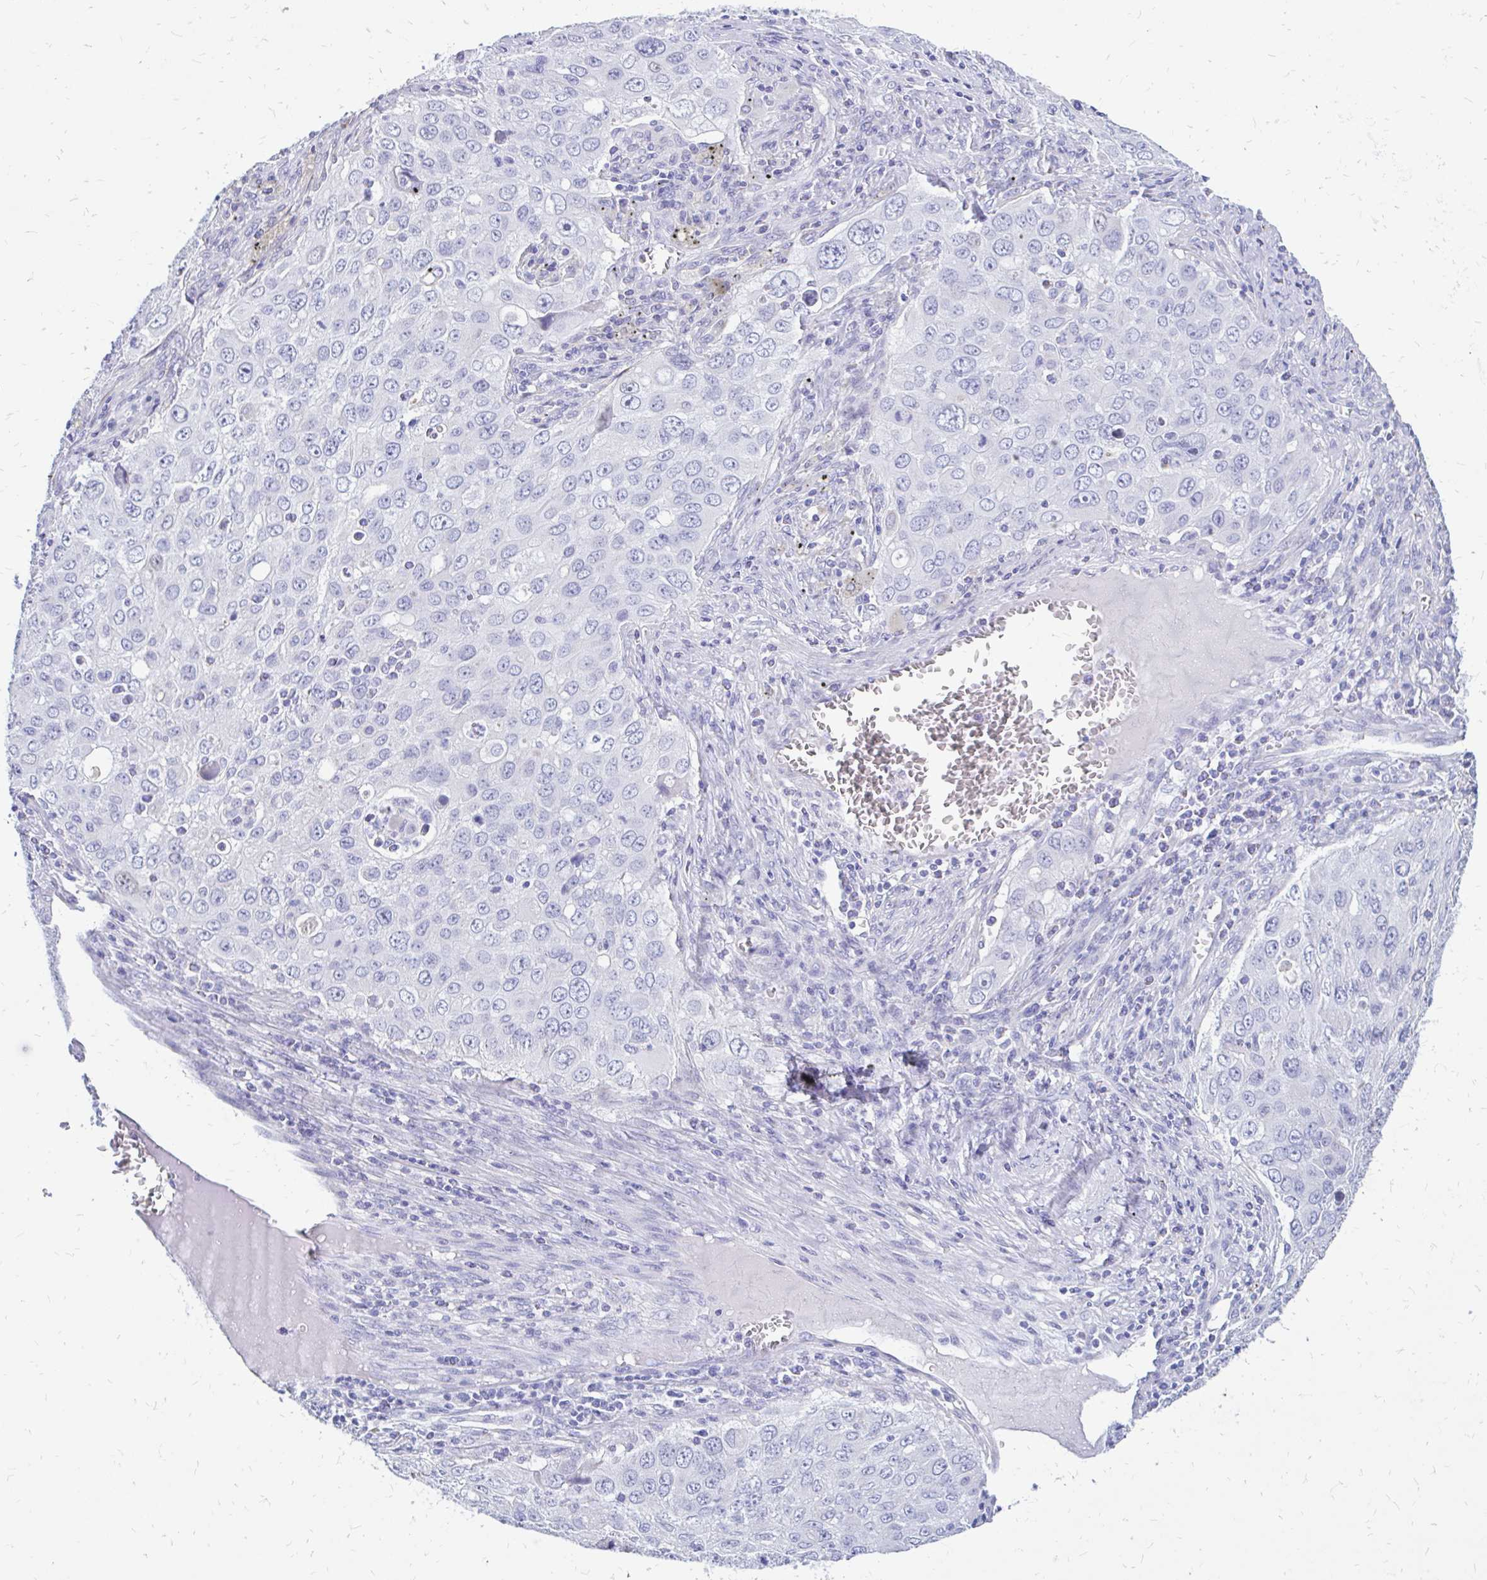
{"staining": {"intensity": "negative", "quantity": "none", "location": "none"}, "tissue": "lung cancer", "cell_type": "Tumor cells", "image_type": "cancer", "snomed": [{"axis": "morphology", "description": "Adenocarcinoma, NOS"}, {"axis": "morphology", "description": "Adenocarcinoma, metastatic, NOS"}, {"axis": "topography", "description": "Lymph node"}, {"axis": "topography", "description": "Lung"}], "caption": "IHC photomicrograph of neoplastic tissue: human adenocarcinoma (lung) stained with DAB (3,3'-diaminobenzidine) demonstrates no significant protein positivity in tumor cells.", "gene": "IGSF5", "patient": {"sex": "female", "age": 42}}